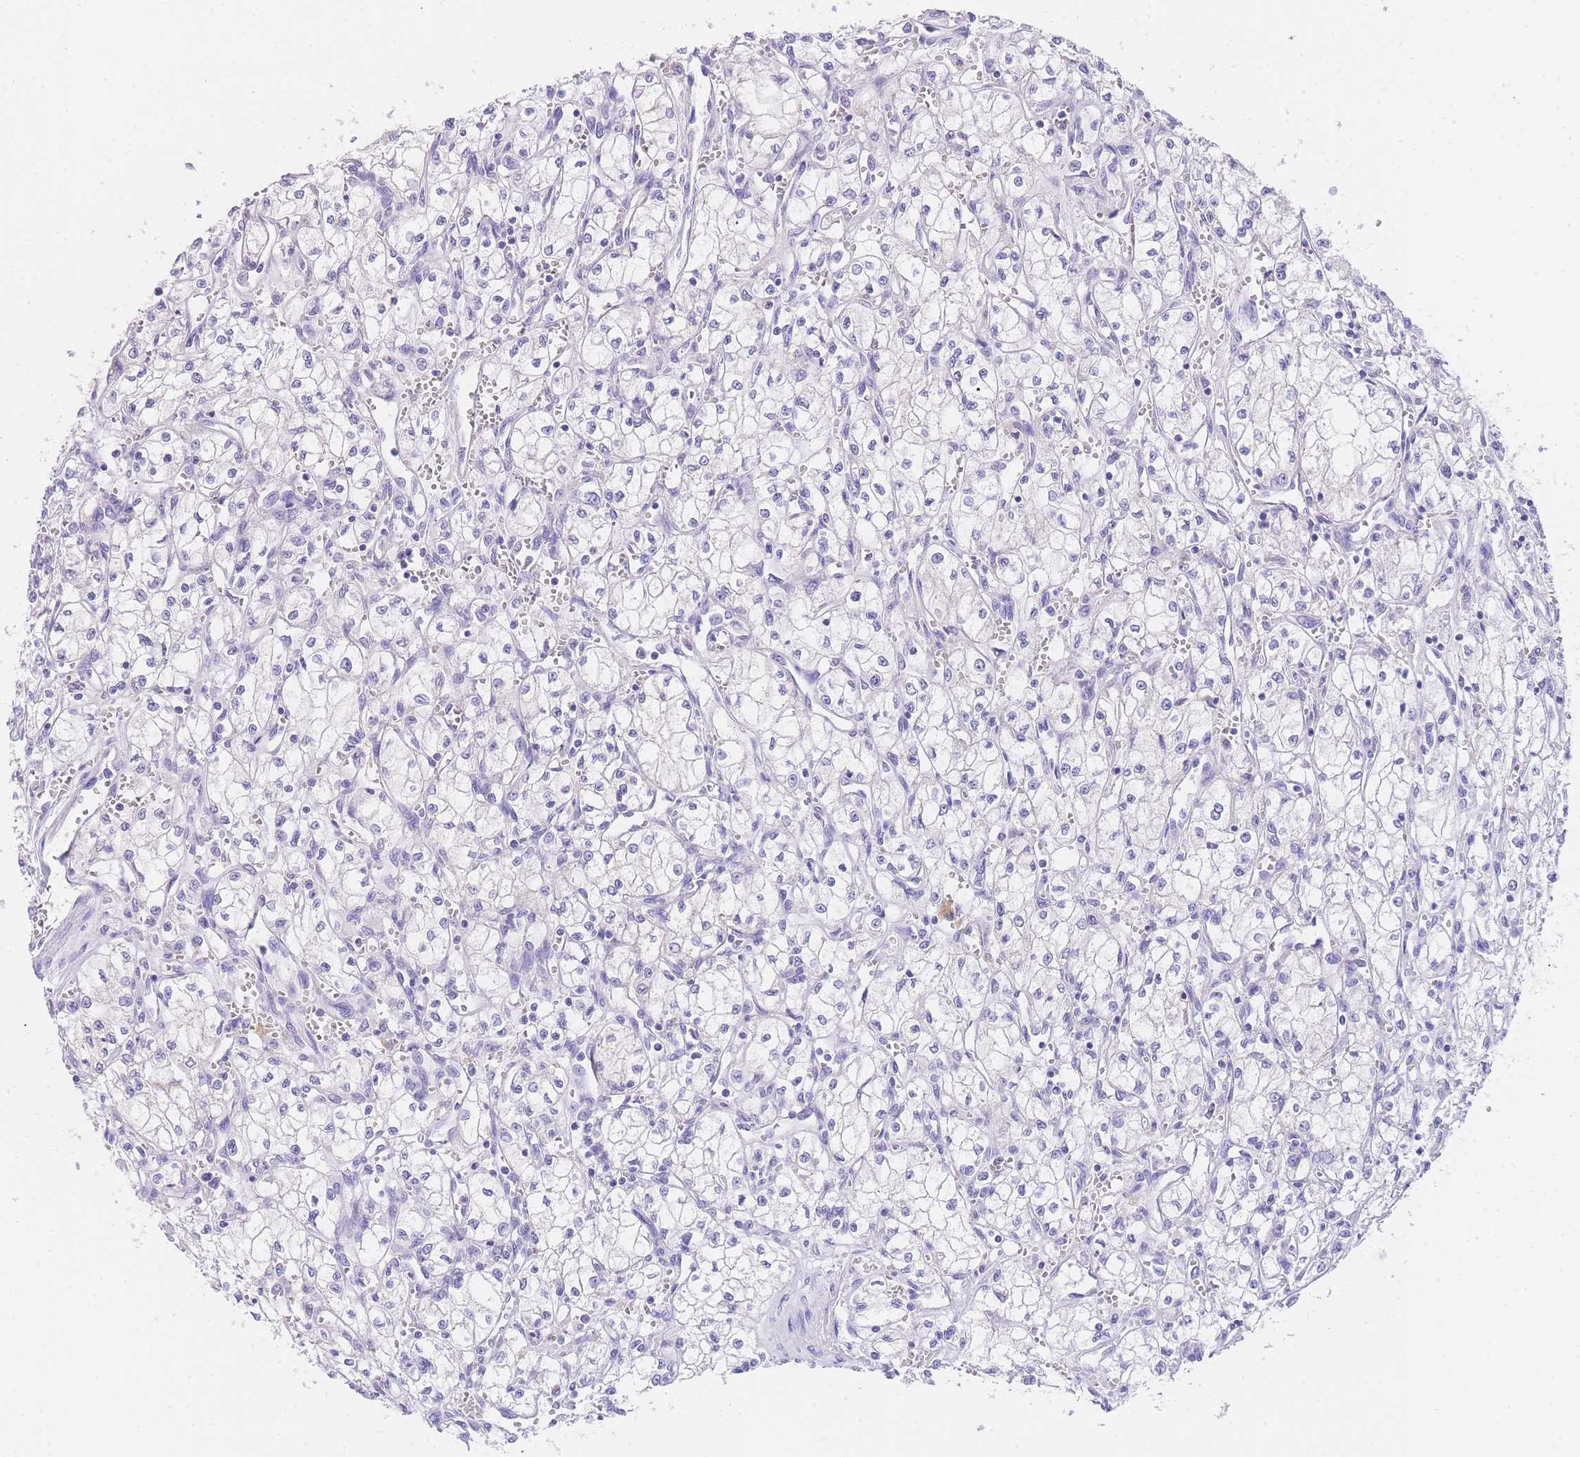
{"staining": {"intensity": "negative", "quantity": "none", "location": "none"}, "tissue": "renal cancer", "cell_type": "Tumor cells", "image_type": "cancer", "snomed": [{"axis": "morphology", "description": "Adenocarcinoma, NOS"}, {"axis": "topography", "description": "Kidney"}], "caption": "This micrograph is of renal cancer stained with IHC to label a protein in brown with the nuclei are counter-stained blue. There is no positivity in tumor cells.", "gene": "EPN2", "patient": {"sex": "male", "age": 59}}